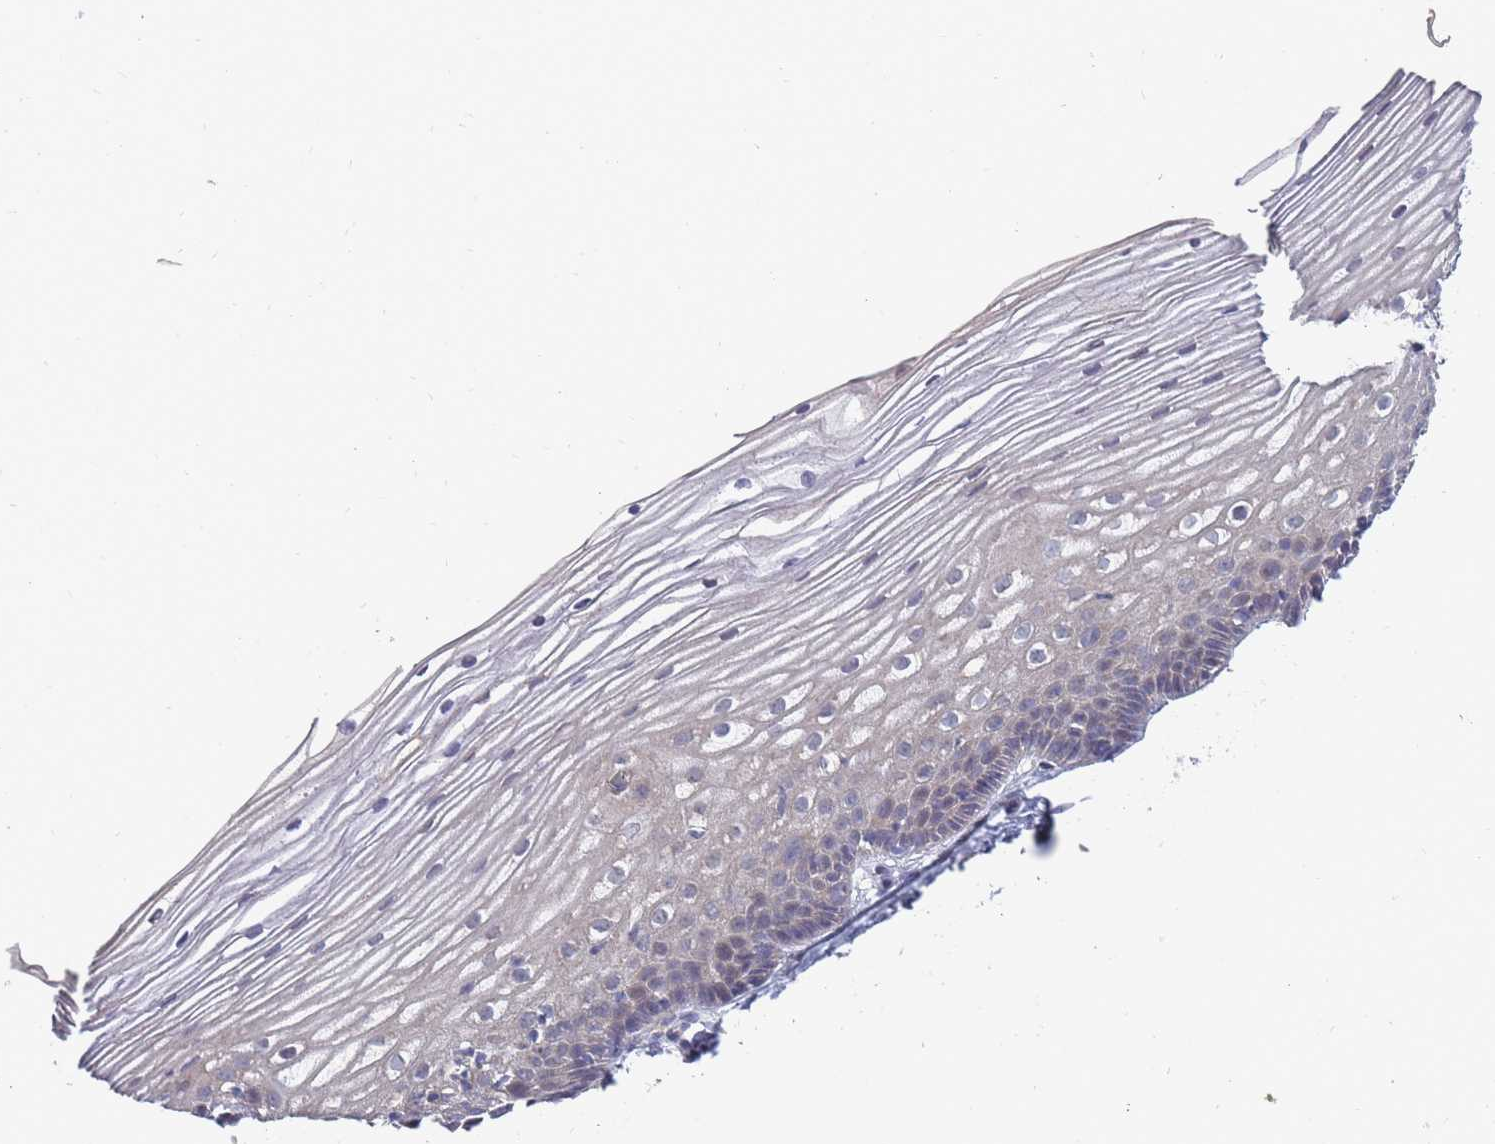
{"staining": {"intensity": "moderate", "quantity": "25%-75%", "location": "cytoplasmic/membranous"}, "tissue": "cervix", "cell_type": "Glandular cells", "image_type": "normal", "snomed": [{"axis": "morphology", "description": "Normal tissue, NOS"}, {"axis": "topography", "description": "Cervix"}], "caption": "IHC photomicrograph of benign cervix: cervix stained using immunohistochemistry (IHC) exhibits medium levels of moderate protein expression localized specifically in the cytoplasmic/membranous of glandular cells, appearing as a cytoplasmic/membranous brown color.", "gene": "SLC35F5", "patient": {"sex": "female", "age": 40}}